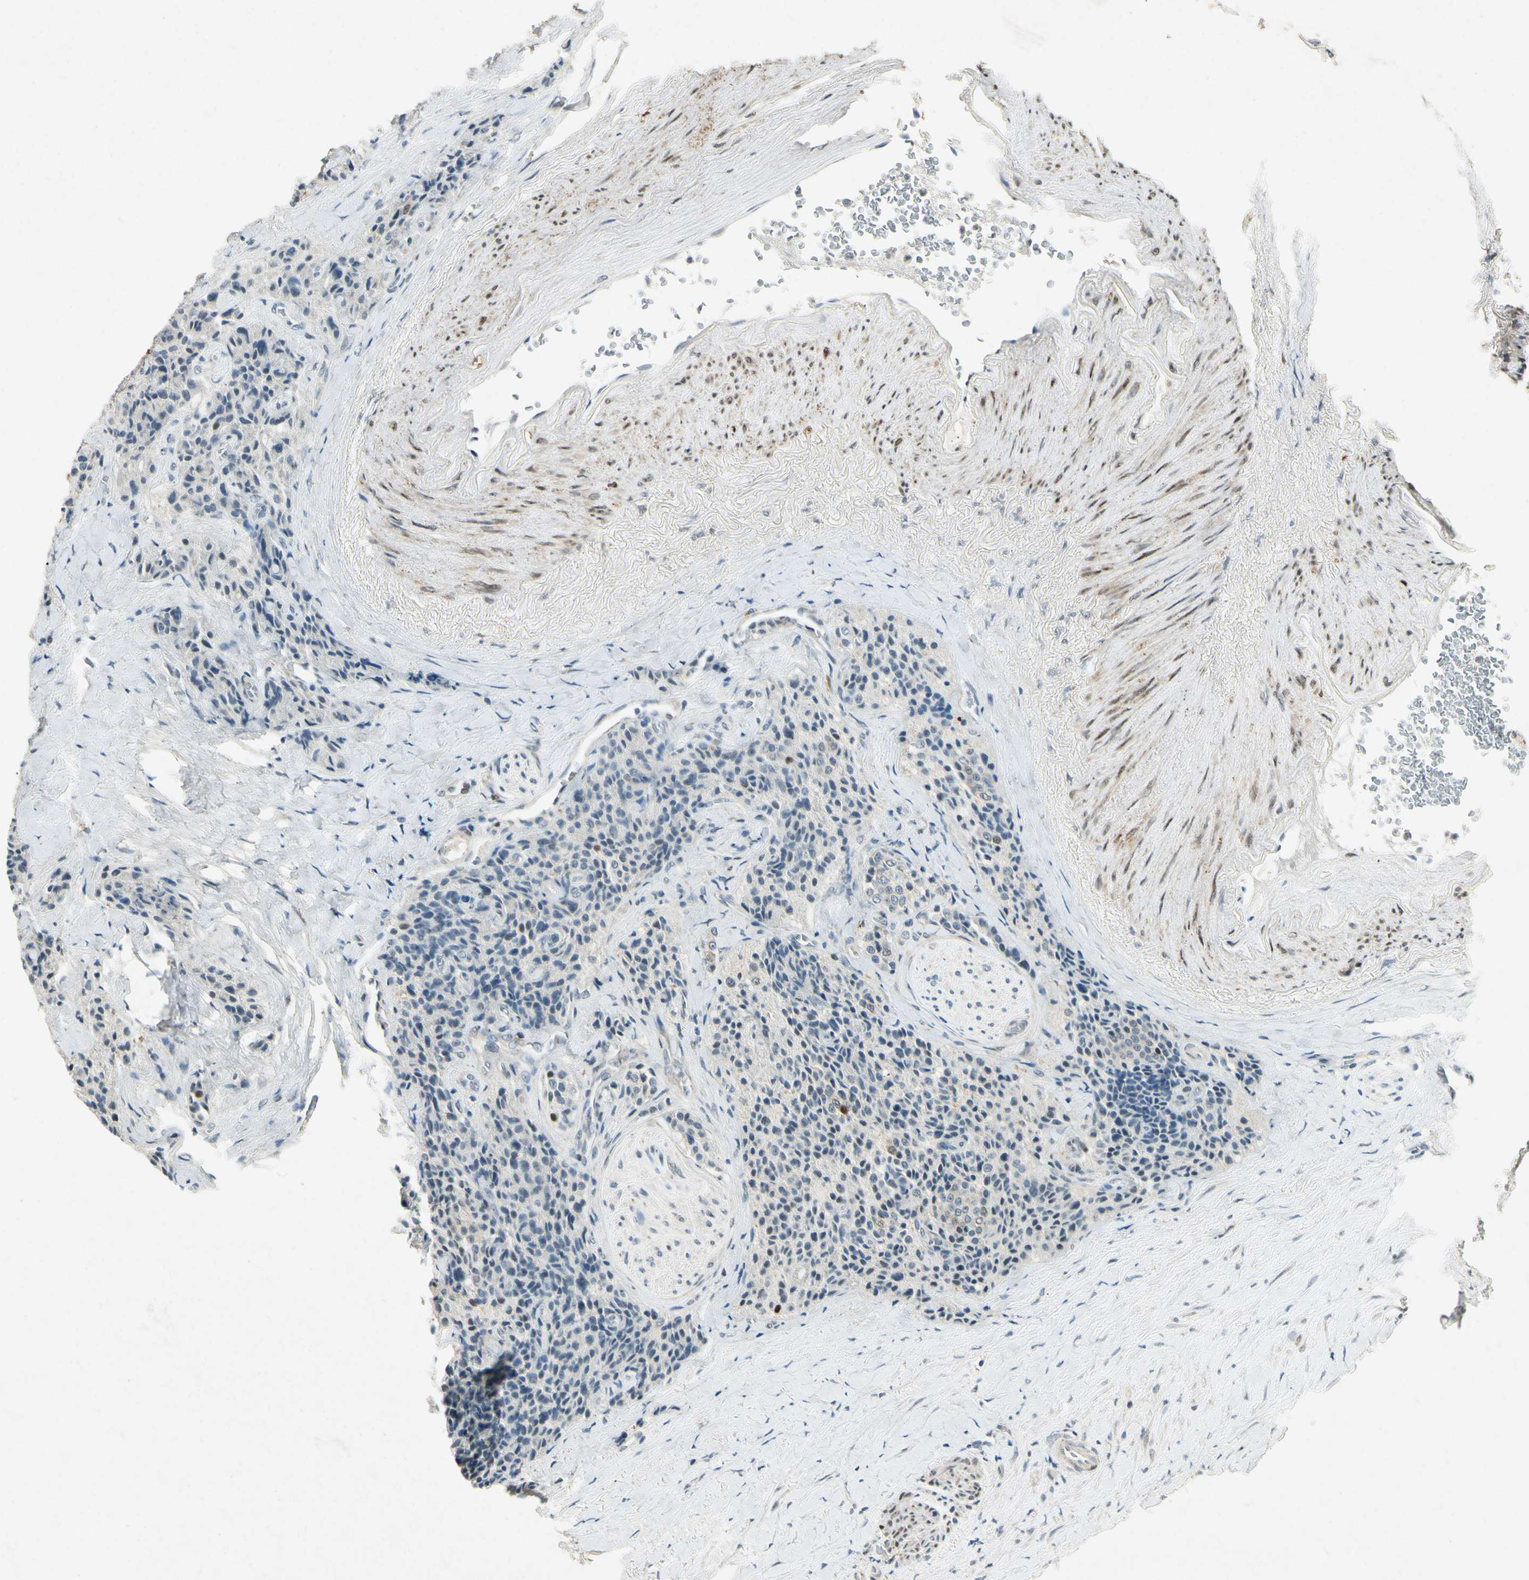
{"staining": {"intensity": "weak", "quantity": "<25%", "location": "cytoplasmic/membranous"}, "tissue": "carcinoid", "cell_type": "Tumor cells", "image_type": "cancer", "snomed": [{"axis": "morphology", "description": "Carcinoid, malignant, NOS"}, {"axis": "topography", "description": "Colon"}], "caption": "The histopathology image demonstrates no staining of tumor cells in malignant carcinoid. The staining is performed using DAB (3,3'-diaminobenzidine) brown chromogen with nuclei counter-stained in using hematoxylin.", "gene": "HSPA1B", "patient": {"sex": "female", "age": 61}}